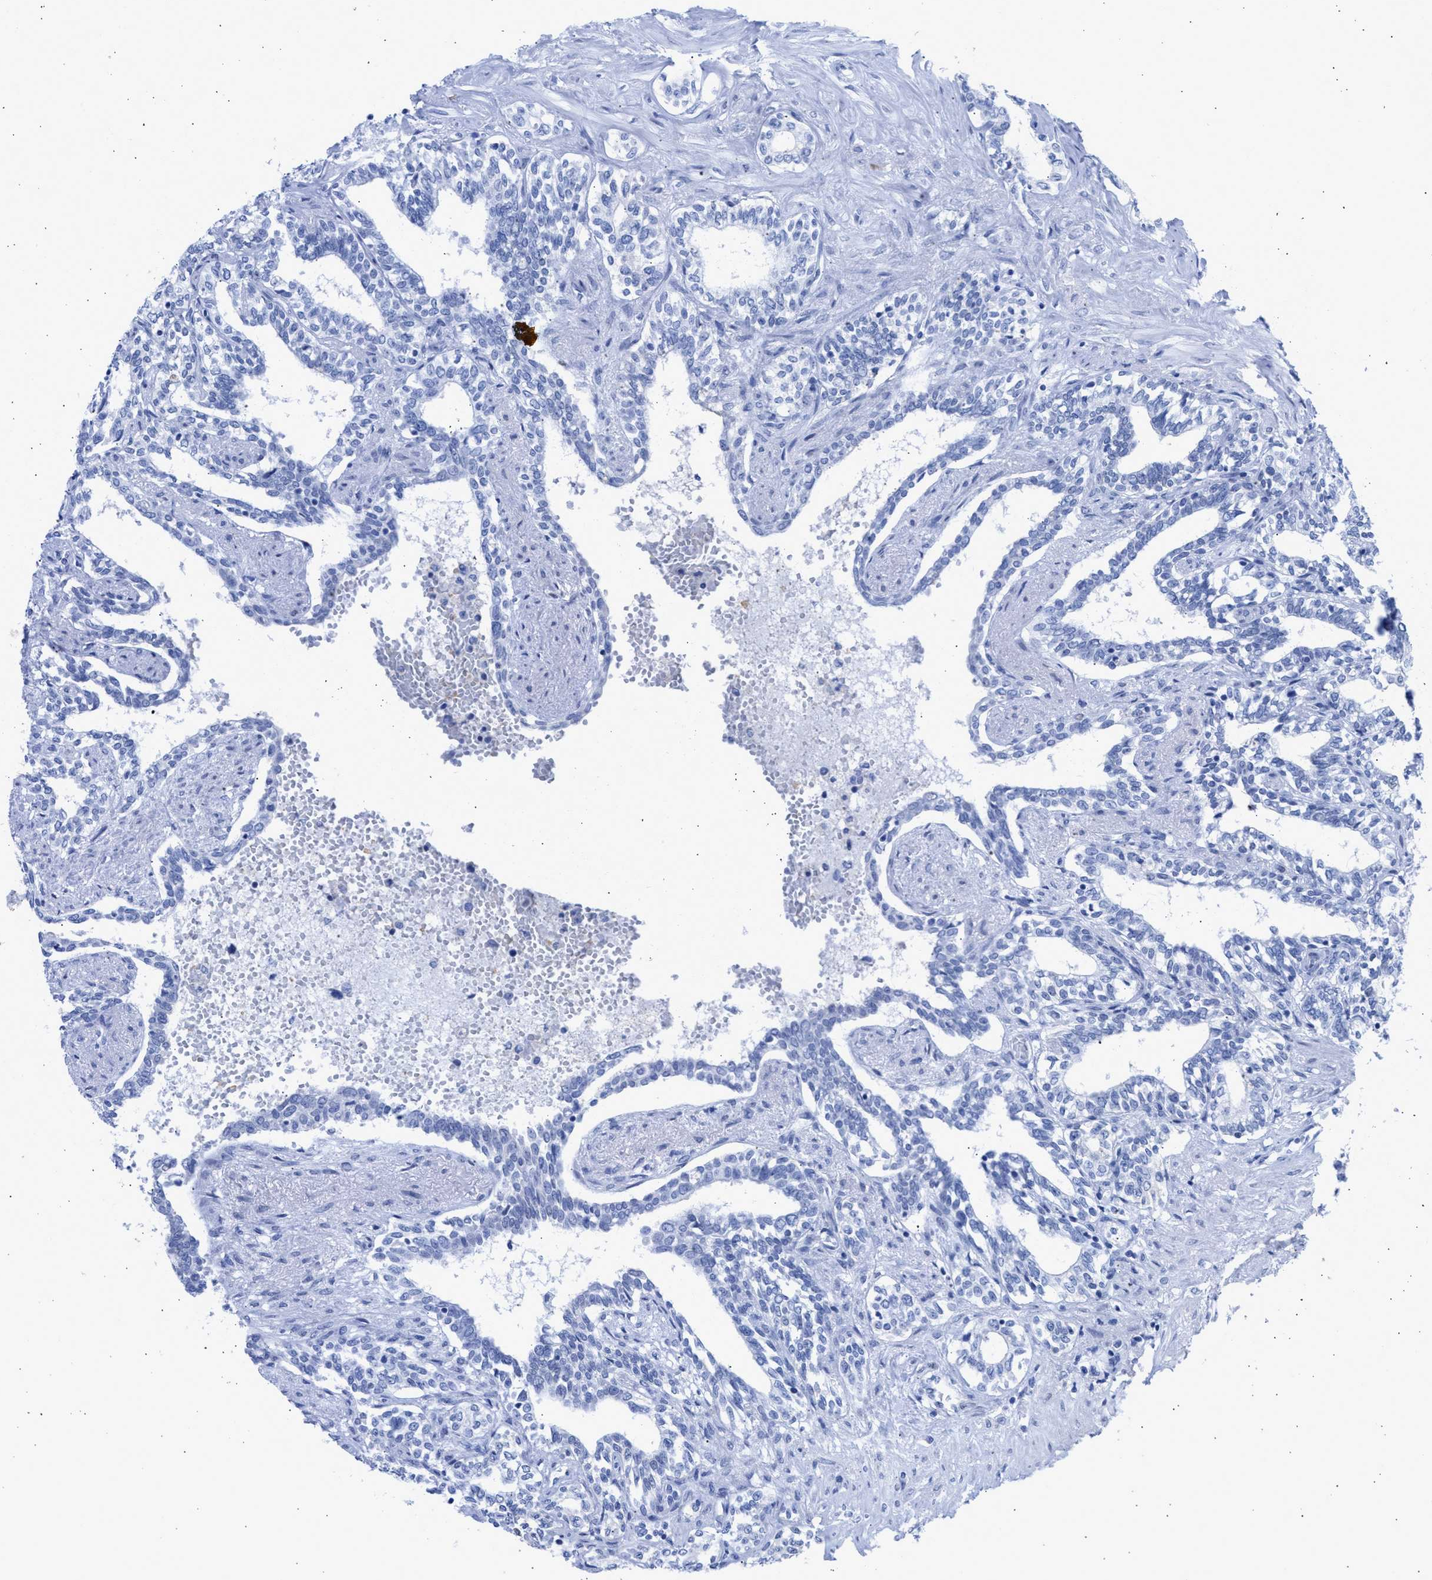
{"staining": {"intensity": "negative", "quantity": "none", "location": "none"}, "tissue": "seminal vesicle", "cell_type": "Glandular cells", "image_type": "normal", "snomed": [{"axis": "morphology", "description": "Normal tissue, NOS"}, {"axis": "morphology", "description": "Adenocarcinoma, High grade"}, {"axis": "topography", "description": "Prostate"}, {"axis": "topography", "description": "Seminal veicle"}], "caption": "High magnification brightfield microscopy of unremarkable seminal vesicle stained with DAB (brown) and counterstained with hematoxylin (blue): glandular cells show no significant positivity. (Brightfield microscopy of DAB IHC at high magnification).", "gene": "RSPH1", "patient": {"sex": "male", "age": 55}}